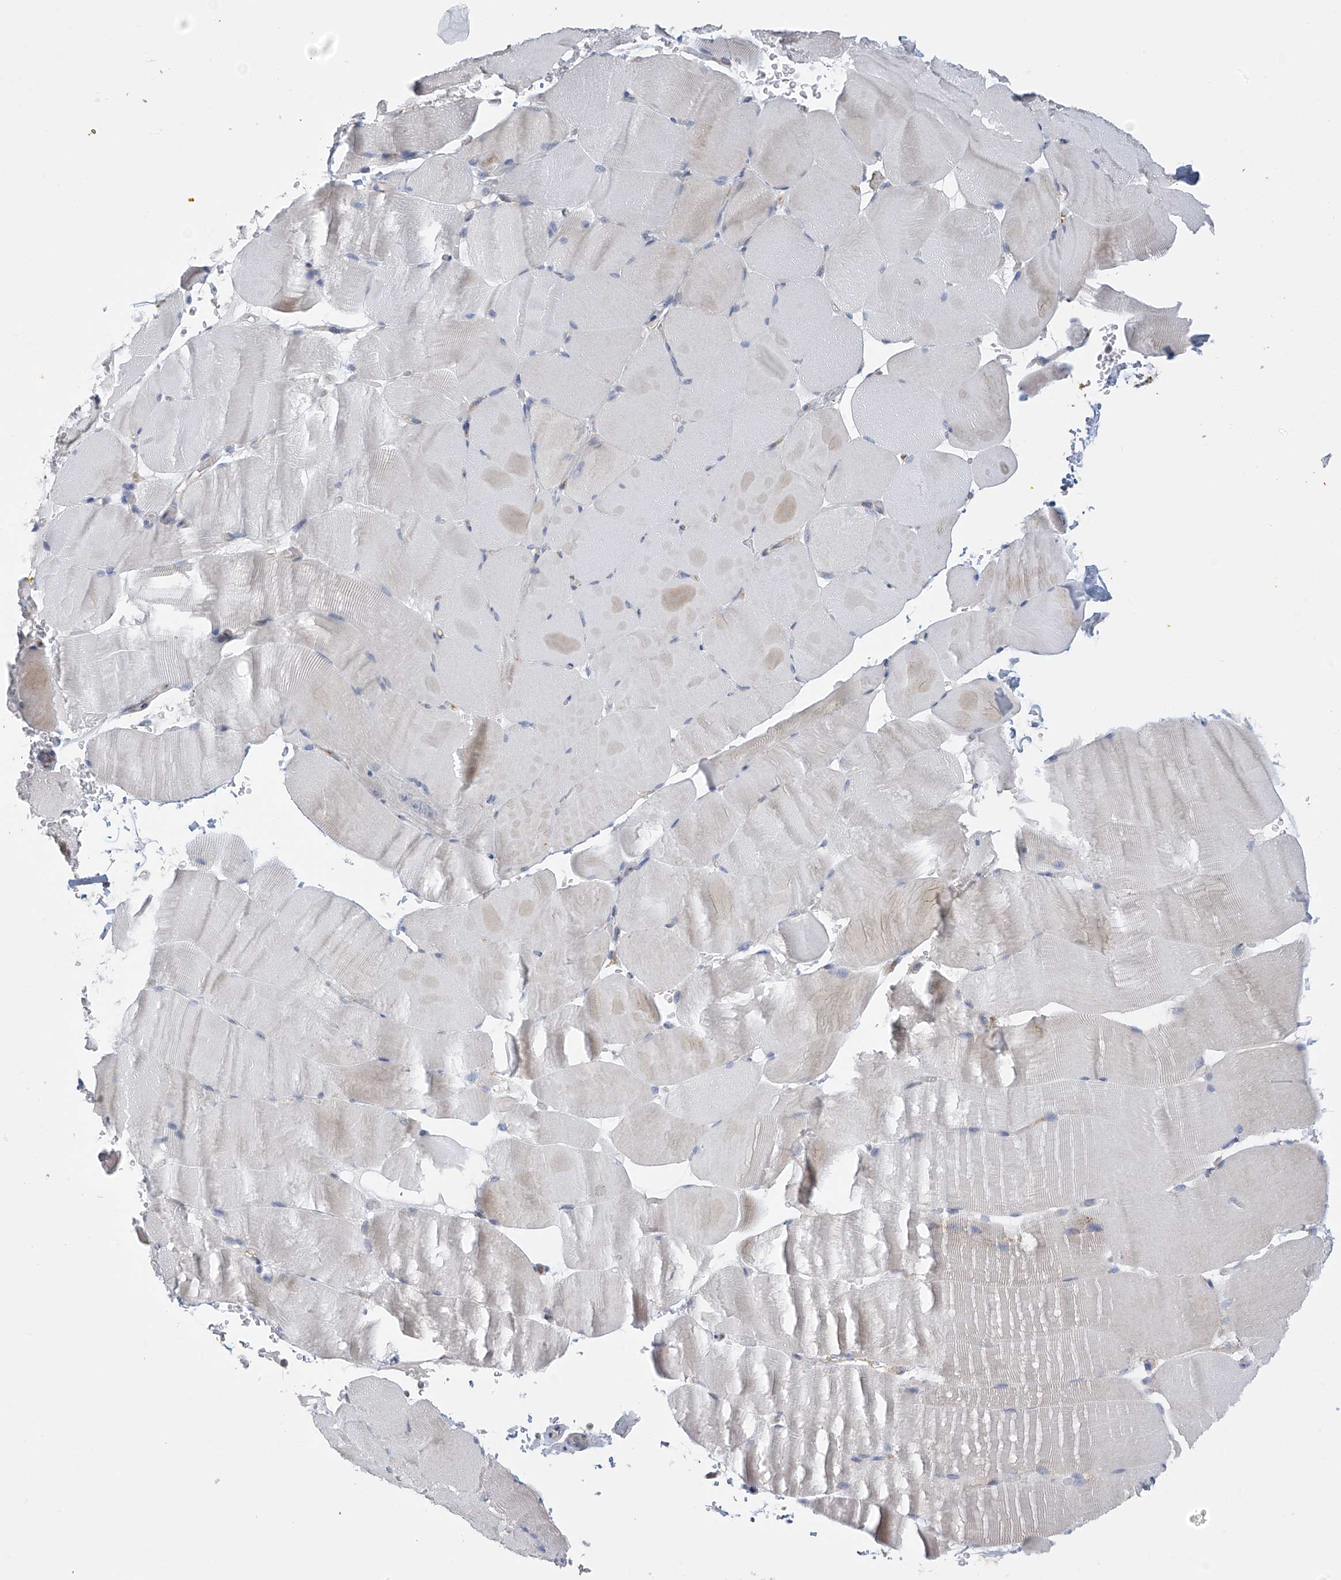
{"staining": {"intensity": "negative", "quantity": "none", "location": "none"}, "tissue": "skeletal muscle", "cell_type": "Myocytes", "image_type": "normal", "snomed": [{"axis": "morphology", "description": "Normal tissue, NOS"}, {"axis": "topography", "description": "Skeletal muscle"}, {"axis": "topography", "description": "Parathyroid gland"}], "caption": "Immunohistochemistry (IHC) photomicrograph of normal skeletal muscle stained for a protein (brown), which shows no positivity in myocytes. The staining is performed using DAB brown chromogen with nuclei counter-stained in using hematoxylin.", "gene": "SLCO4A1", "patient": {"sex": "female", "age": 37}}